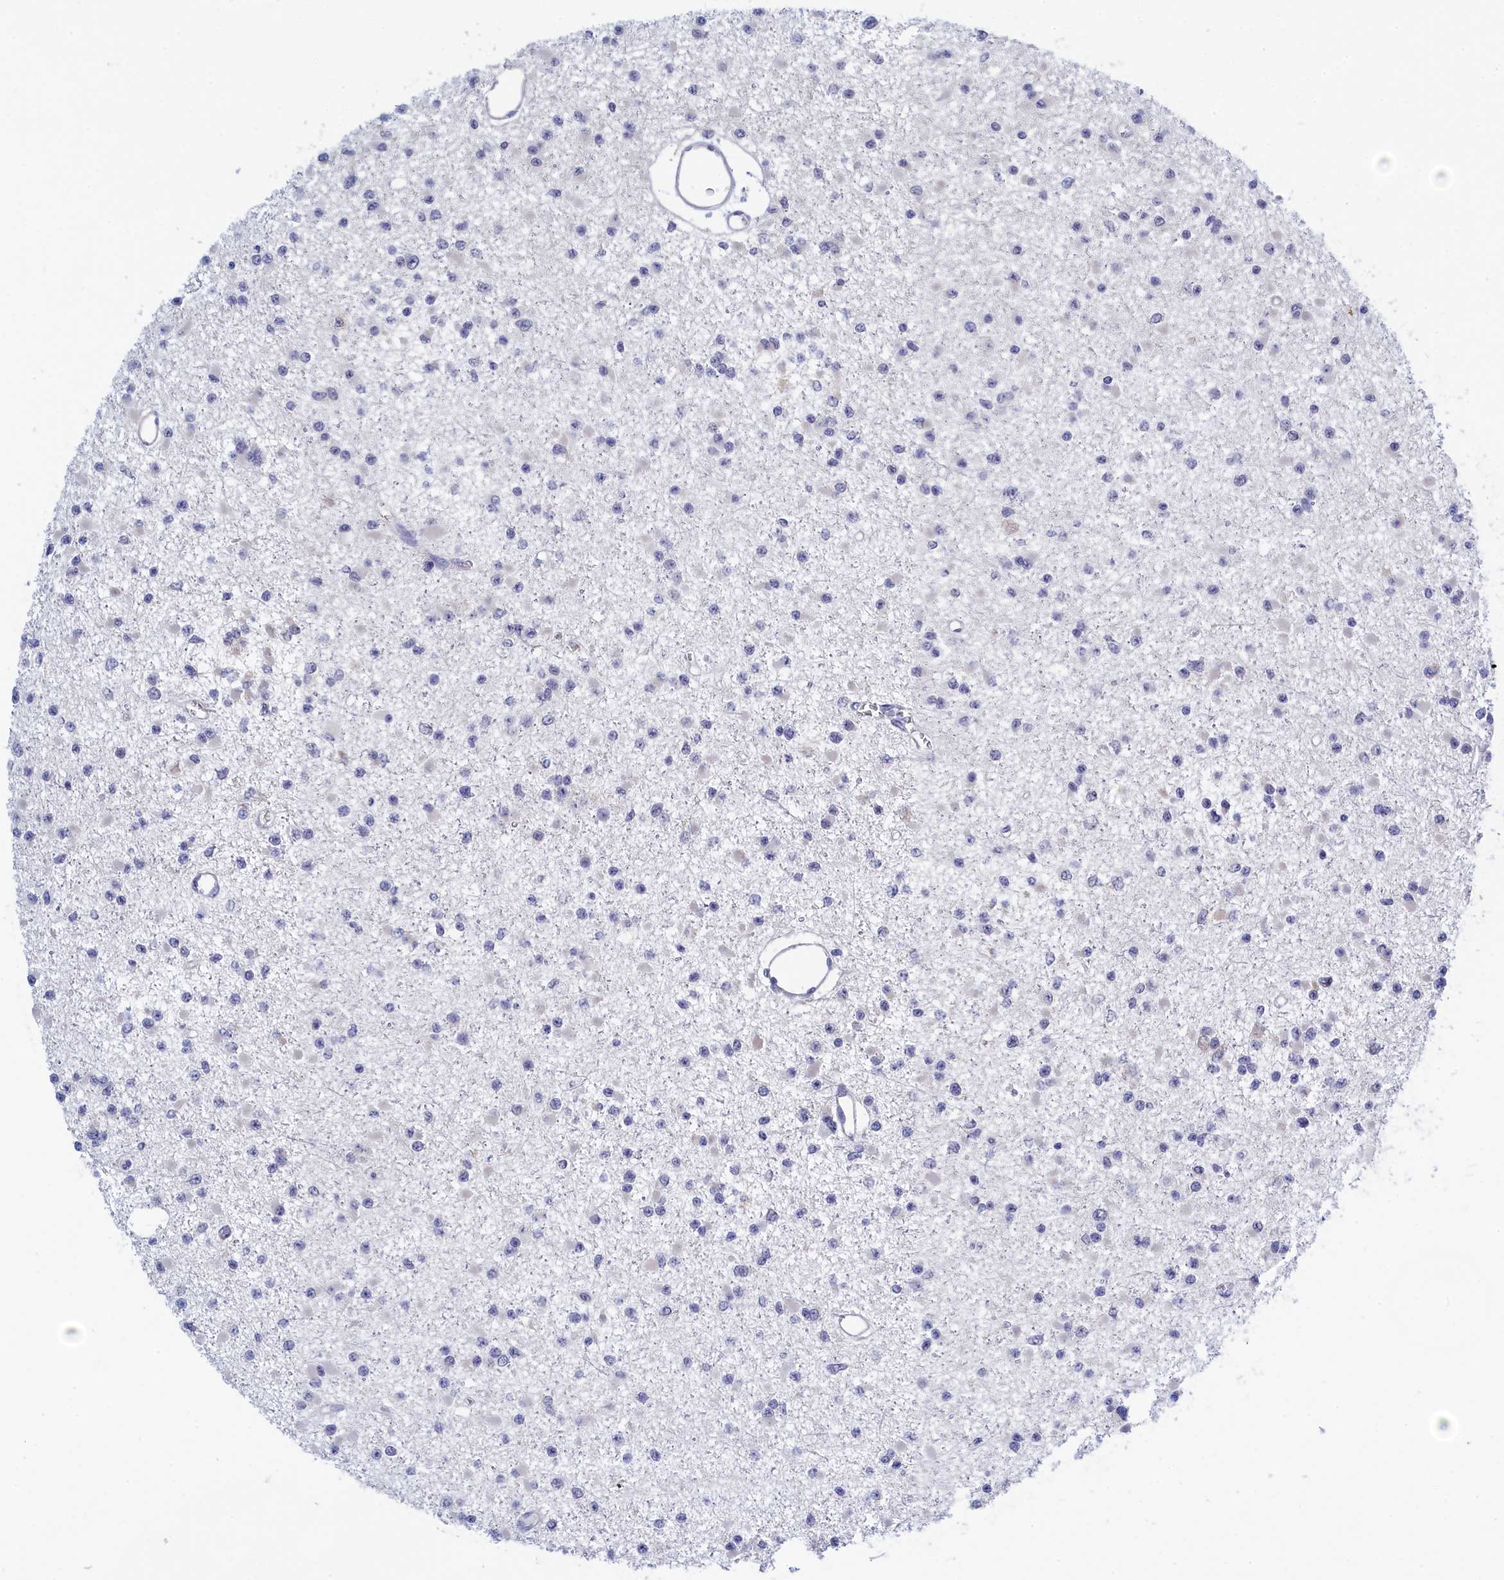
{"staining": {"intensity": "negative", "quantity": "none", "location": "none"}, "tissue": "glioma", "cell_type": "Tumor cells", "image_type": "cancer", "snomed": [{"axis": "morphology", "description": "Glioma, malignant, Low grade"}, {"axis": "topography", "description": "Brain"}], "caption": "An immunohistochemistry (IHC) histopathology image of malignant low-grade glioma is shown. There is no staining in tumor cells of malignant low-grade glioma.", "gene": "PGP", "patient": {"sex": "female", "age": 22}}